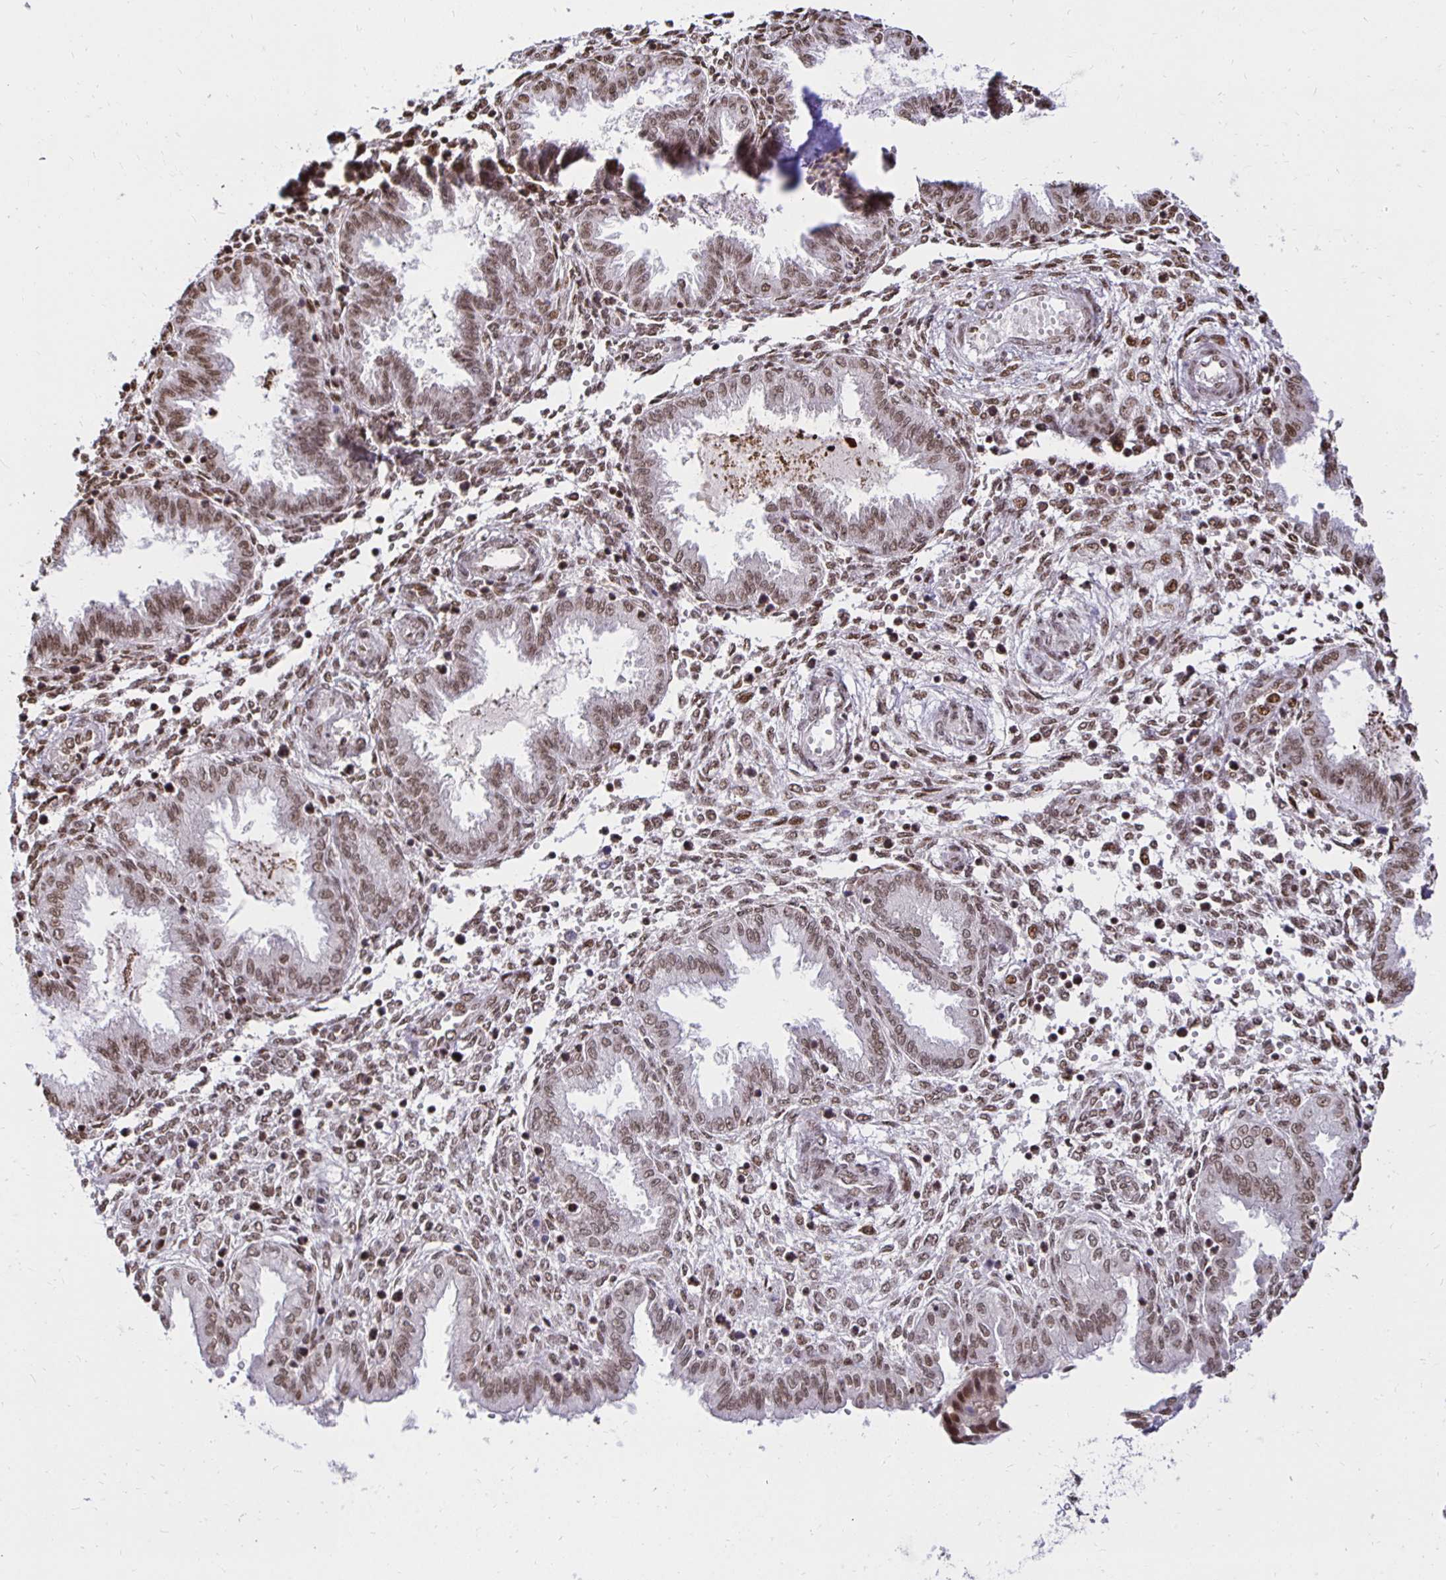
{"staining": {"intensity": "moderate", "quantity": ">75%", "location": "nuclear"}, "tissue": "endometrium", "cell_type": "Cells in endometrial stroma", "image_type": "normal", "snomed": [{"axis": "morphology", "description": "Normal tissue, NOS"}, {"axis": "topography", "description": "Endometrium"}], "caption": "Endometrium stained with DAB immunohistochemistry (IHC) displays medium levels of moderate nuclear positivity in approximately >75% of cells in endometrial stroma.", "gene": "ZNF579", "patient": {"sex": "female", "age": 33}}